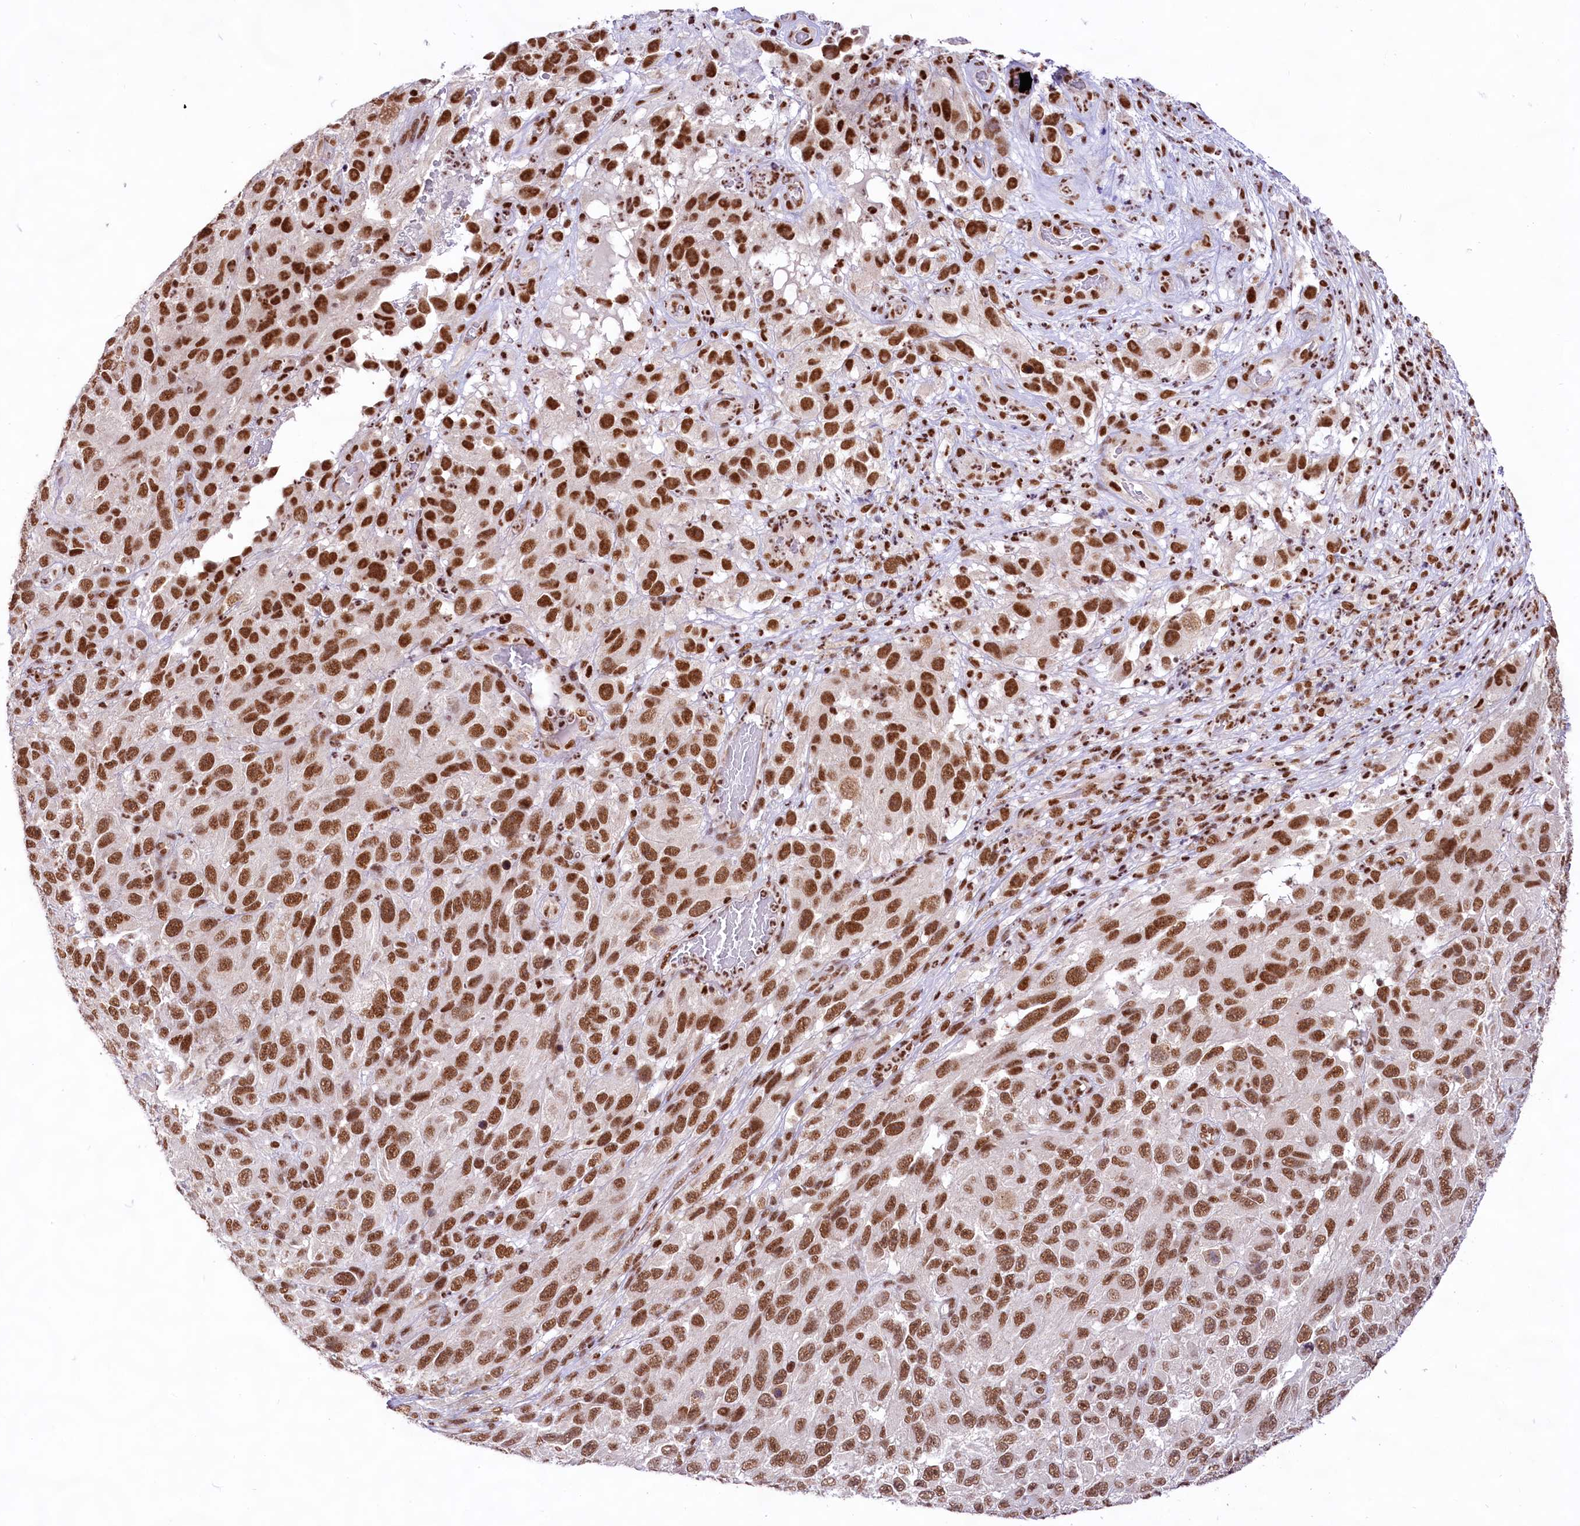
{"staining": {"intensity": "strong", "quantity": ">75%", "location": "nuclear"}, "tissue": "melanoma", "cell_type": "Tumor cells", "image_type": "cancer", "snomed": [{"axis": "morphology", "description": "Malignant melanoma, NOS"}, {"axis": "topography", "description": "Skin"}], "caption": "Strong nuclear staining for a protein is appreciated in about >75% of tumor cells of melanoma using IHC.", "gene": "HIRA", "patient": {"sex": "female", "age": 96}}